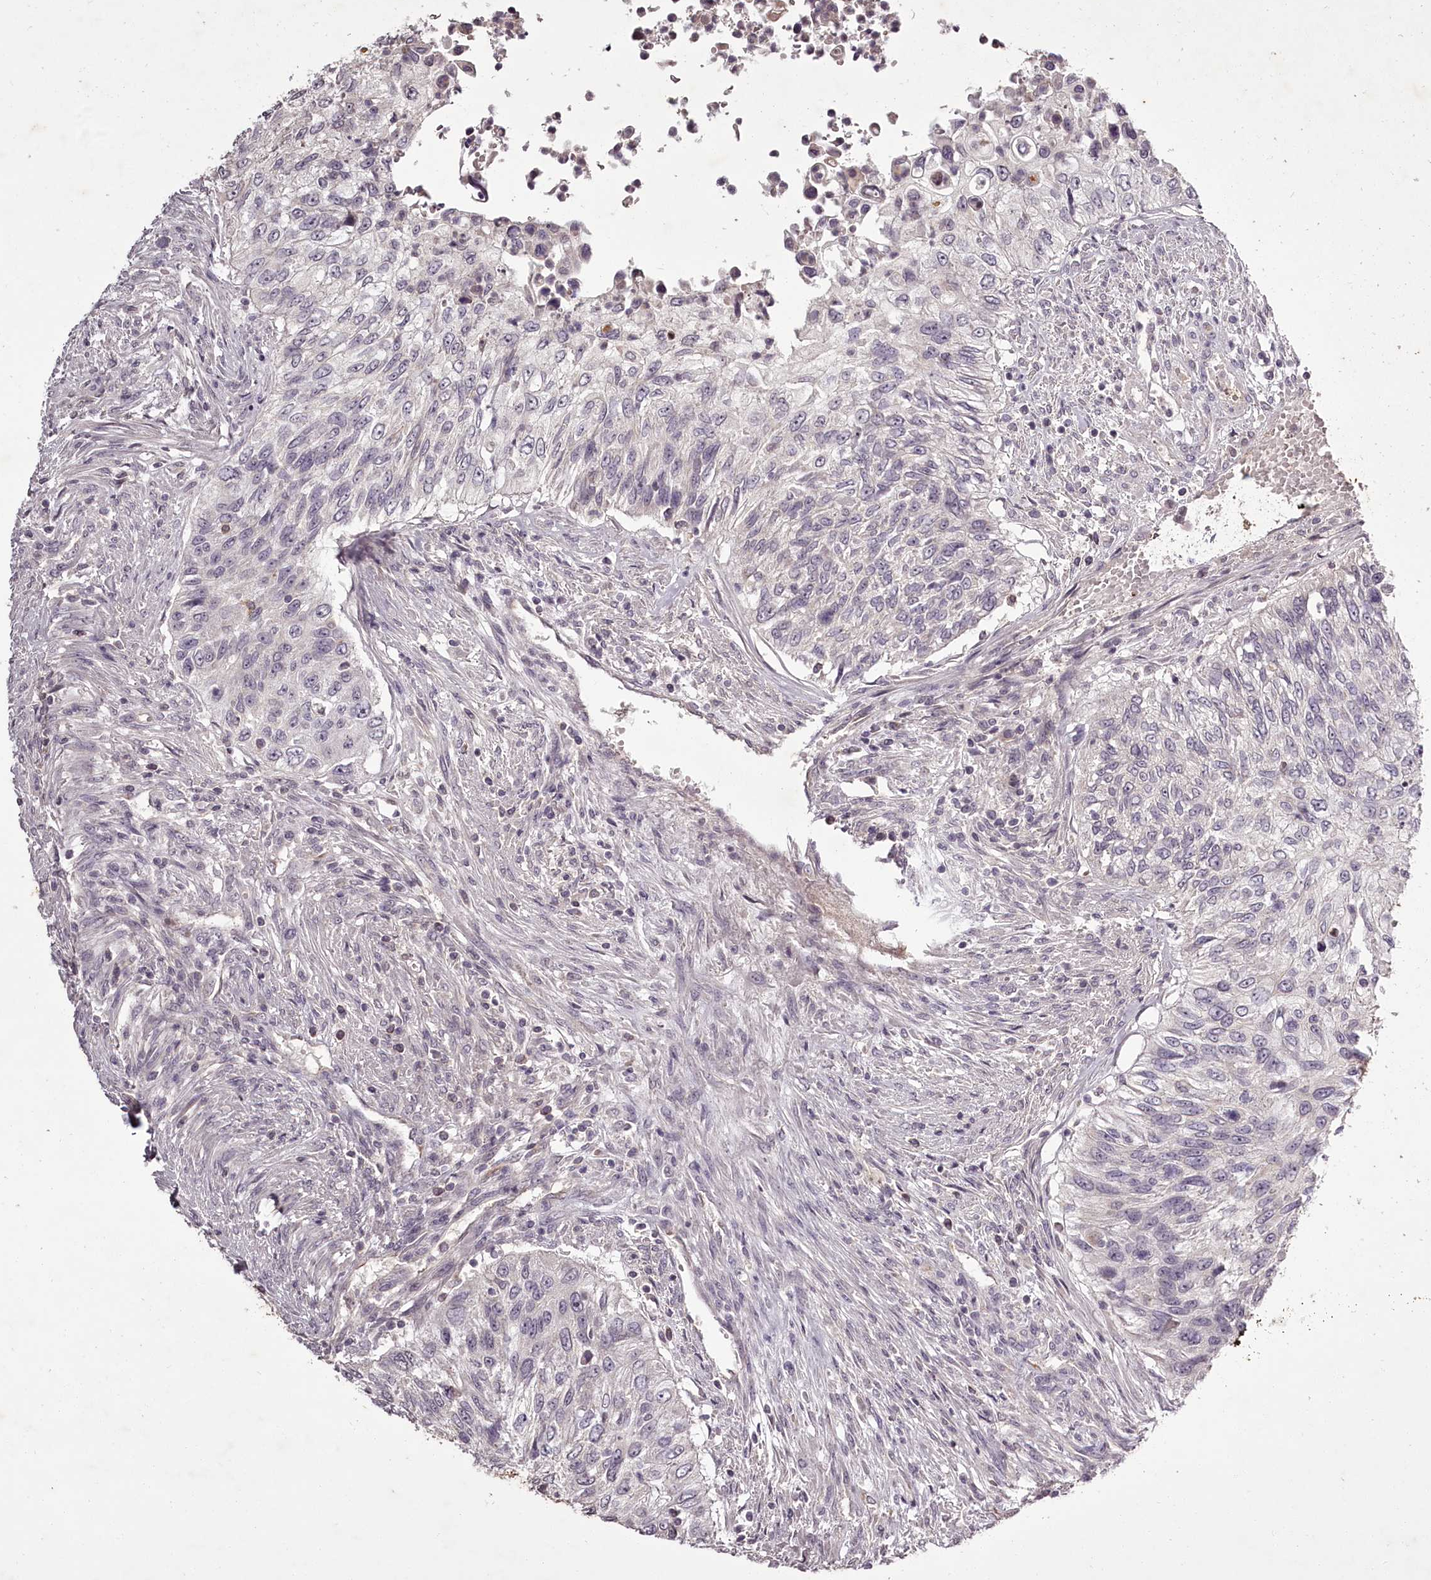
{"staining": {"intensity": "negative", "quantity": "none", "location": "none"}, "tissue": "urothelial cancer", "cell_type": "Tumor cells", "image_type": "cancer", "snomed": [{"axis": "morphology", "description": "Urothelial carcinoma, High grade"}, {"axis": "topography", "description": "Urinary bladder"}], "caption": "Immunohistochemistry micrograph of high-grade urothelial carcinoma stained for a protein (brown), which displays no staining in tumor cells.", "gene": "RBMXL2", "patient": {"sex": "female", "age": 60}}